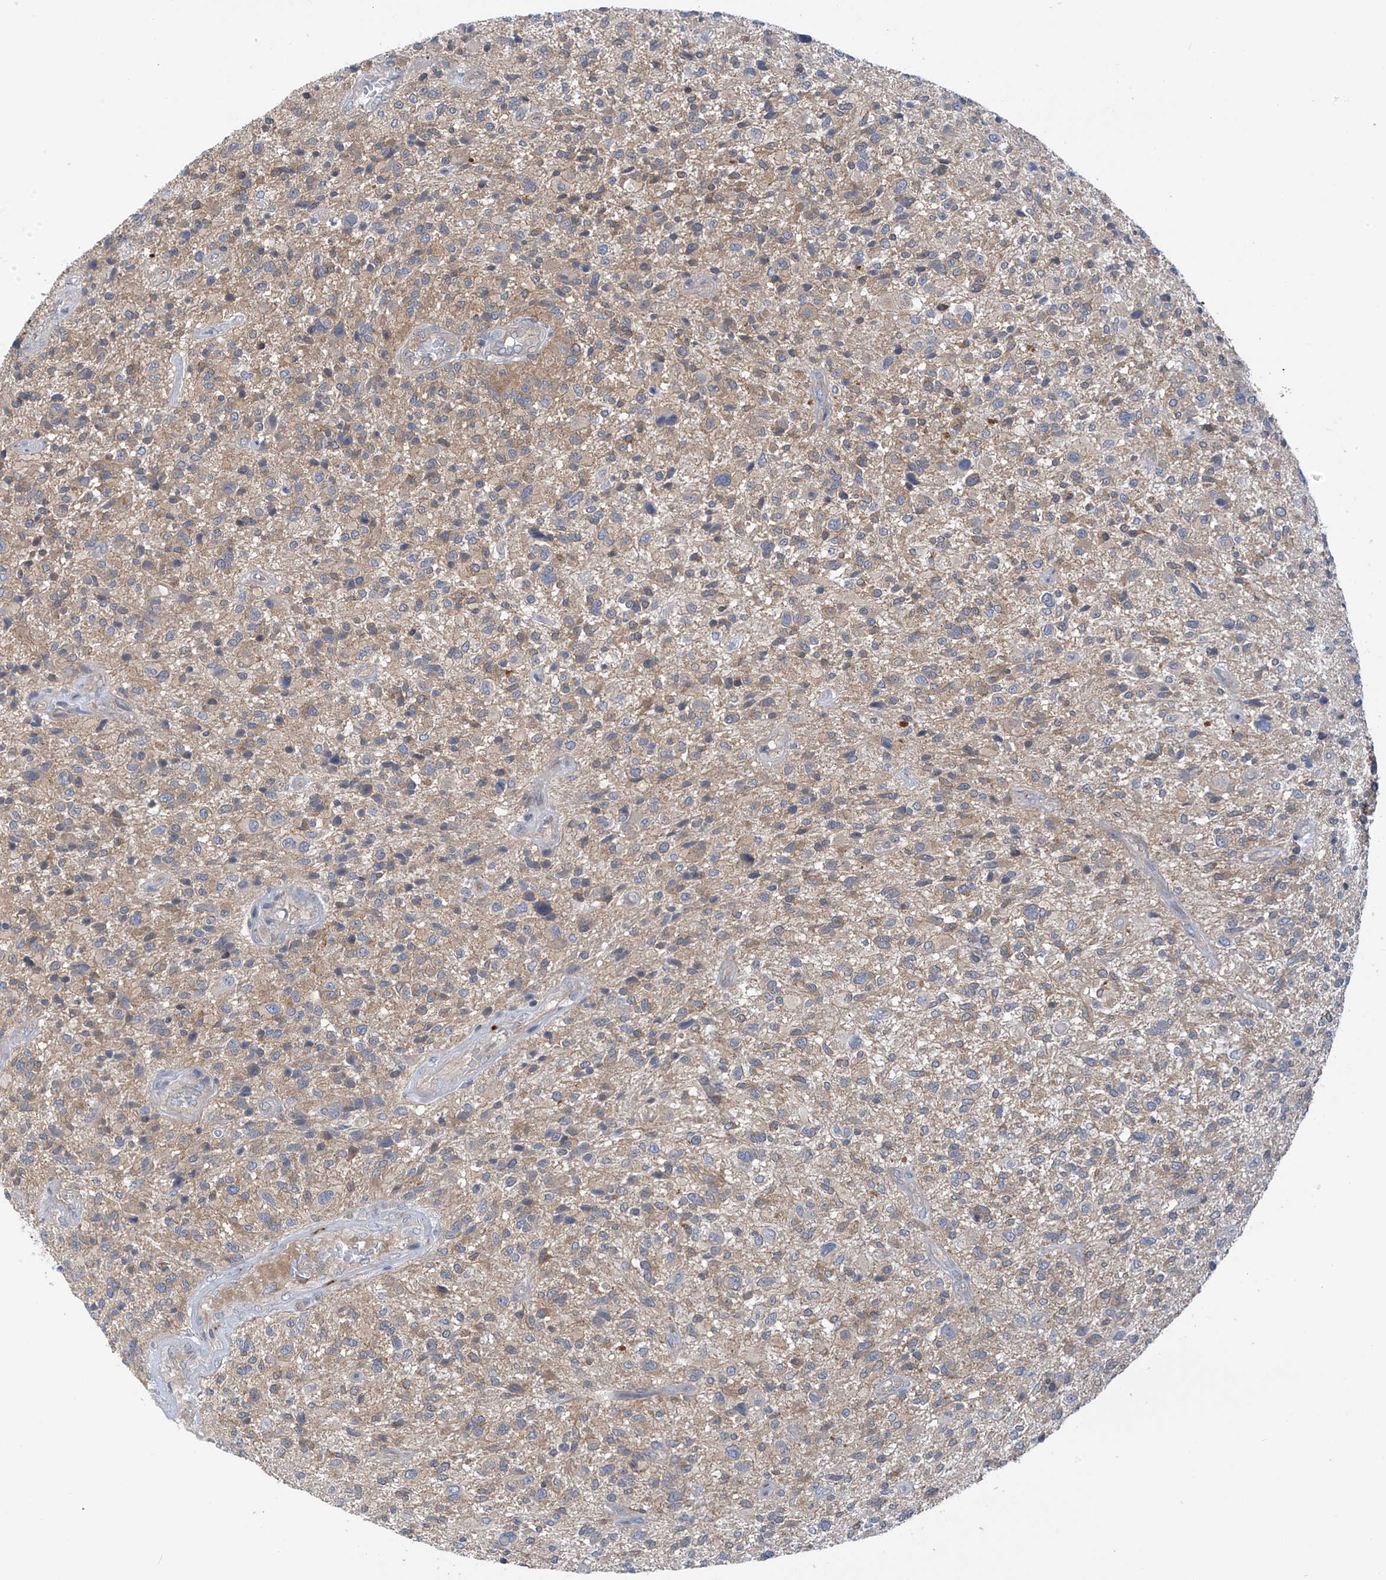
{"staining": {"intensity": "weak", "quantity": "25%-75%", "location": "cytoplasmic/membranous"}, "tissue": "glioma", "cell_type": "Tumor cells", "image_type": "cancer", "snomed": [{"axis": "morphology", "description": "Glioma, malignant, High grade"}, {"axis": "topography", "description": "Brain"}], "caption": "IHC (DAB) staining of human glioma shows weak cytoplasmic/membranous protein expression in approximately 25%-75% of tumor cells.", "gene": "REPS1", "patient": {"sex": "male", "age": 47}}